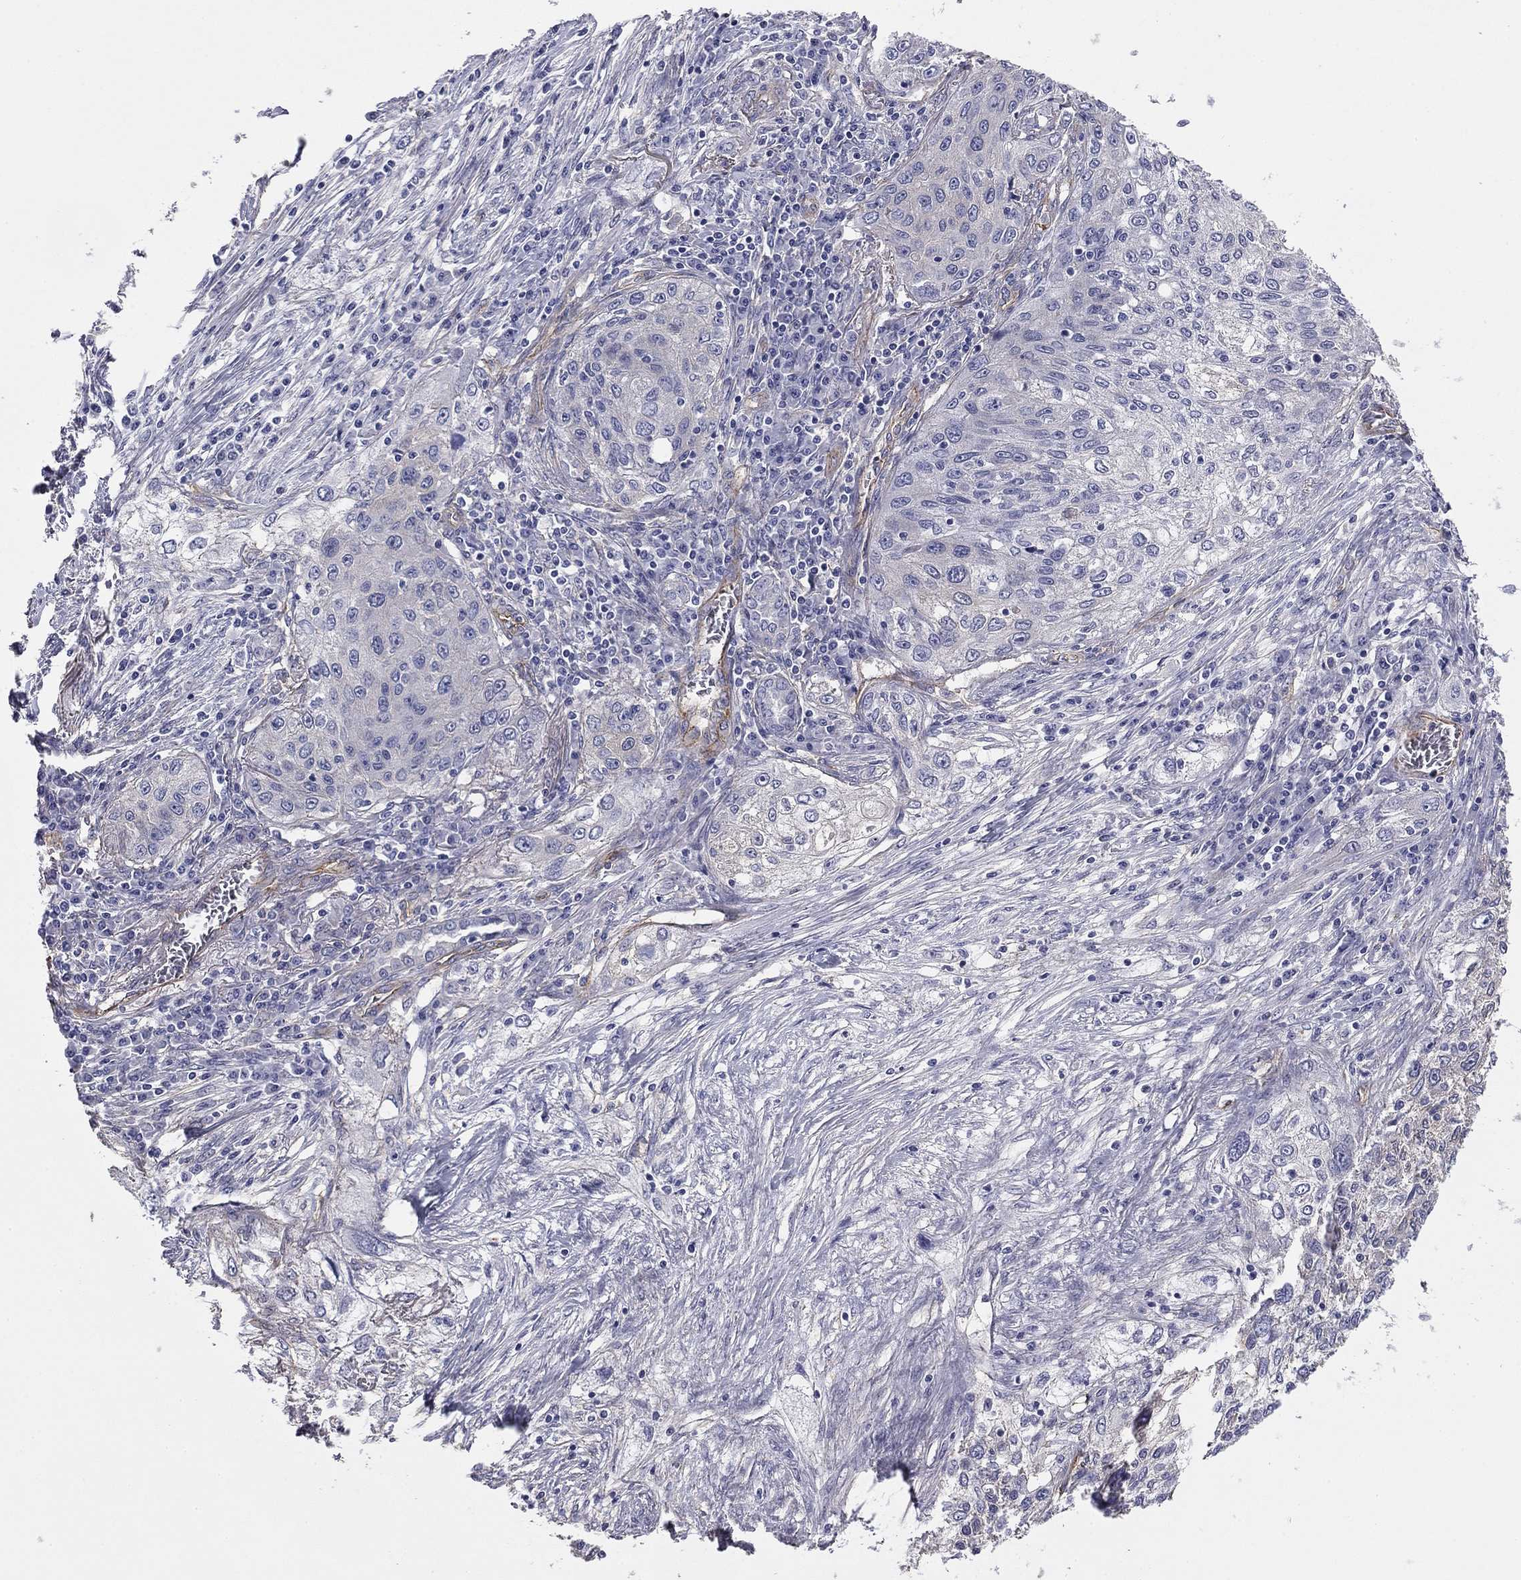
{"staining": {"intensity": "negative", "quantity": "none", "location": "none"}, "tissue": "lung cancer", "cell_type": "Tumor cells", "image_type": "cancer", "snomed": [{"axis": "morphology", "description": "Squamous cell carcinoma, NOS"}, {"axis": "topography", "description": "Lung"}], "caption": "There is no significant positivity in tumor cells of lung cancer (squamous cell carcinoma).", "gene": "TCHH", "patient": {"sex": "female", "age": 69}}